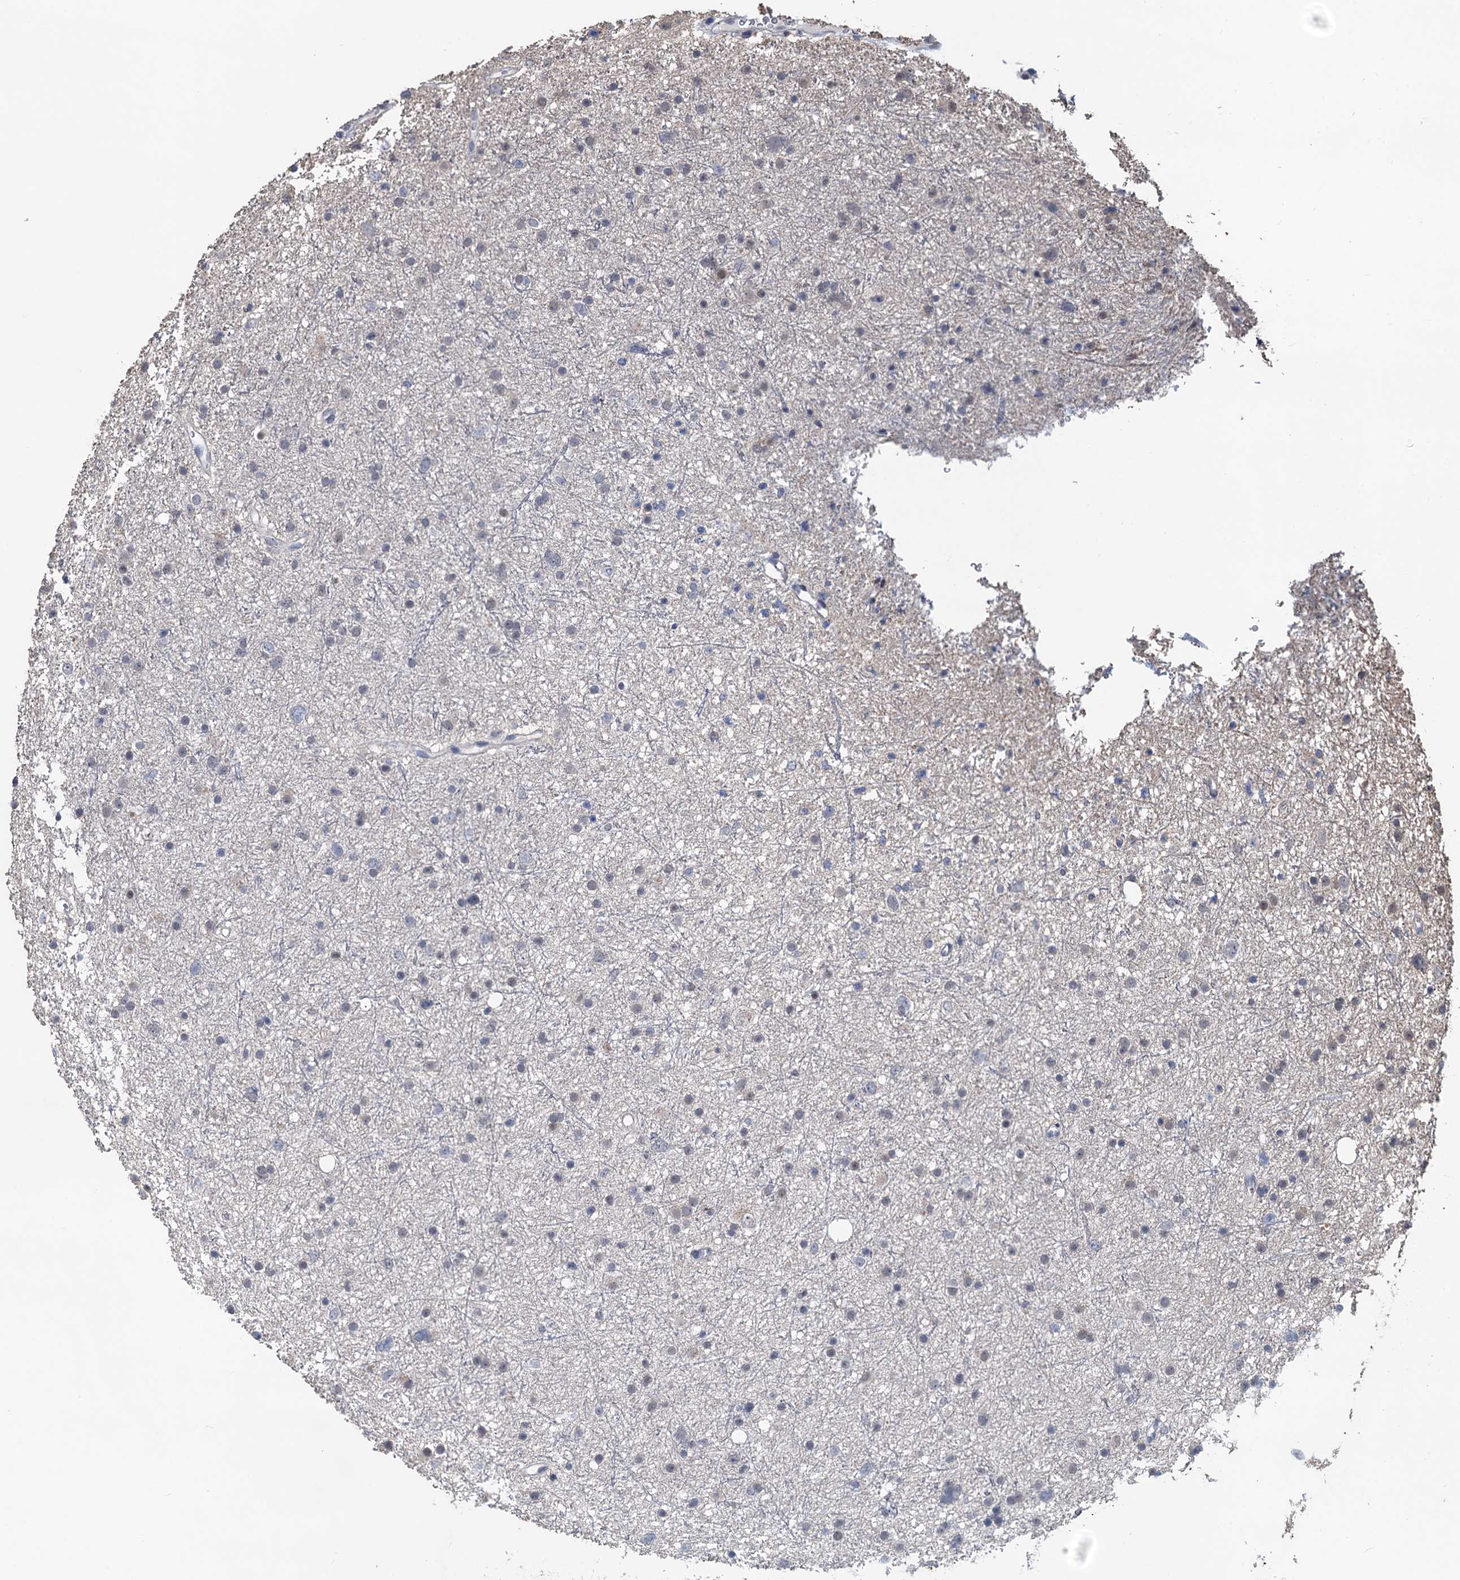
{"staining": {"intensity": "negative", "quantity": "none", "location": "none"}, "tissue": "glioma", "cell_type": "Tumor cells", "image_type": "cancer", "snomed": [{"axis": "morphology", "description": "Glioma, malignant, Low grade"}, {"axis": "topography", "description": "Cerebral cortex"}], "caption": "The histopathology image displays no staining of tumor cells in malignant glioma (low-grade).", "gene": "RTKN2", "patient": {"sex": "female", "age": 39}}